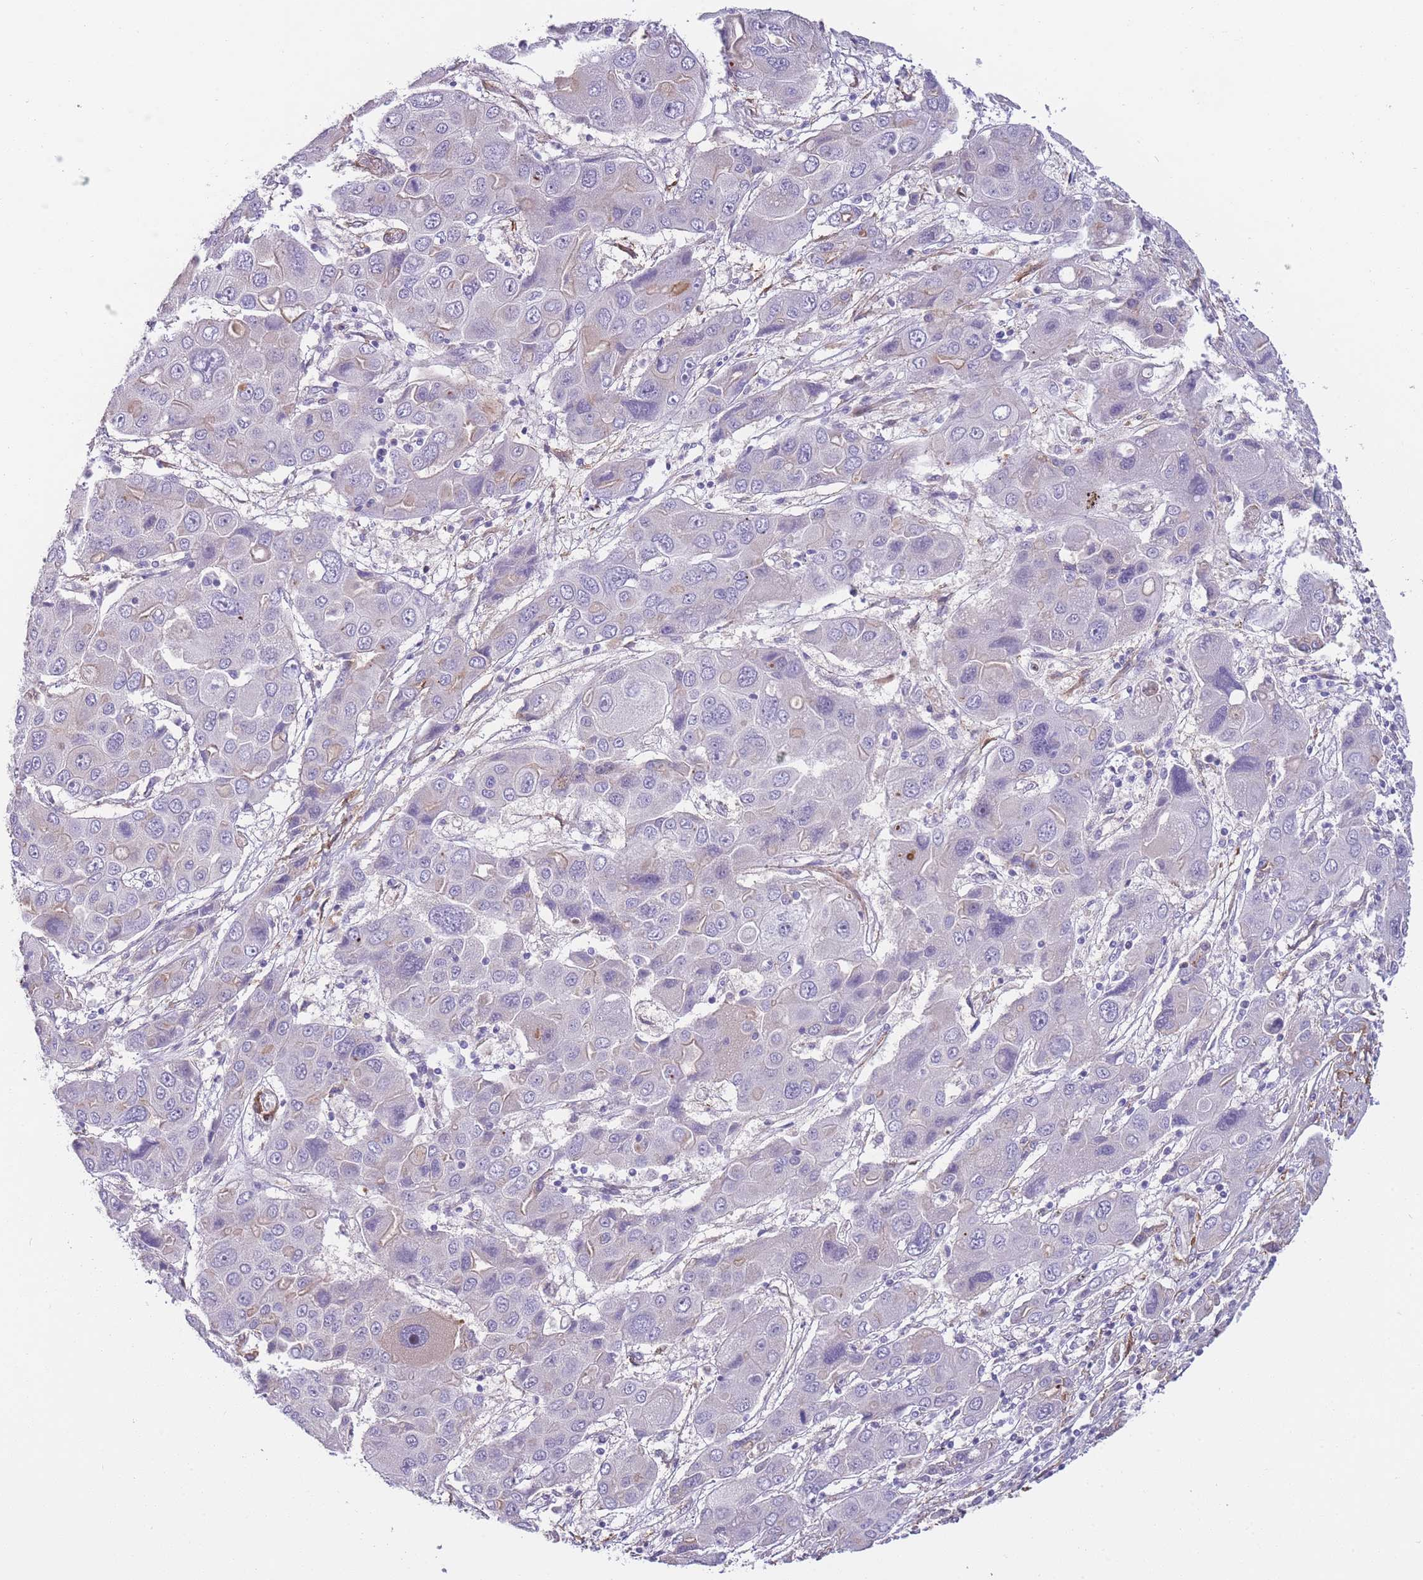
{"staining": {"intensity": "negative", "quantity": "none", "location": "none"}, "tissue": "liver cancer", "cell_type": "Tumor cells", "image_type": "cancer", "snomed": [{"axis": "morphology", "description": "Cholangiocarcinoma"}, {"axis": "topography", "description": "Liver"}], "caption": "High magnification brightfield microscopy of cholangiocarcinoma (liver) stained with DAB (brown) and counterstained with hematoxylin (blue): tumor cells show no significant positivity.", "gene": "FAM124A", "patient": {"sex": "male", "age": 67}}